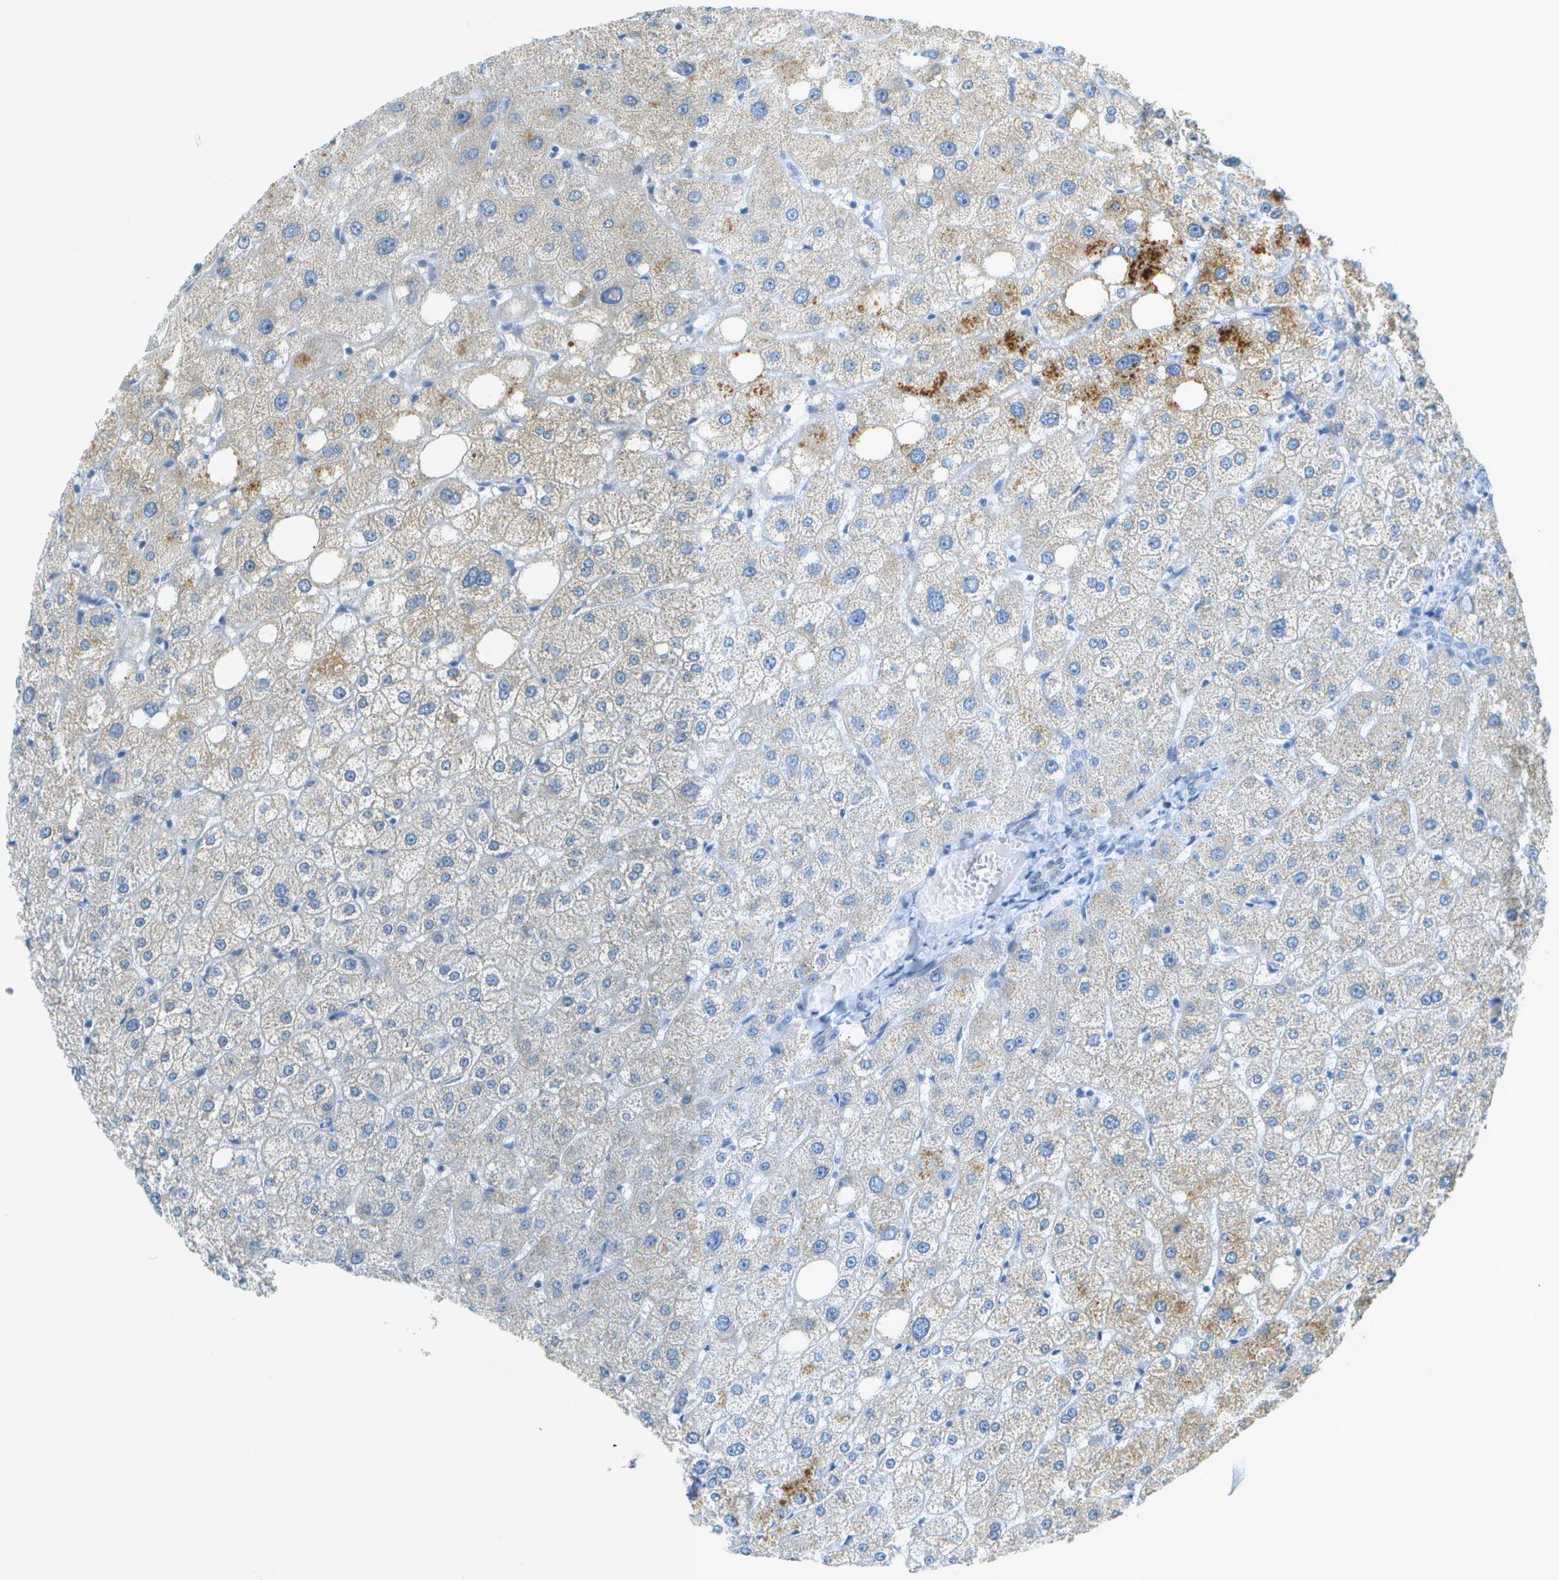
{"staining": {"intensity": "negative", "quantity": "none", "location": "none"}, "tissue": "liver", "cell_type": "Cholangiocytes", "image_type": "normal", "snomed": [{"axis": "morphology", "description": "Normal tissue, NOS"}, {"axis": "topography", "description": "Liver"}], "caption": "Human liver stained for a protein using IHC reveals no staining in cholangiocytes.", "gene": "SMYD5", "patient": {"sex": "male", "age": 73}}